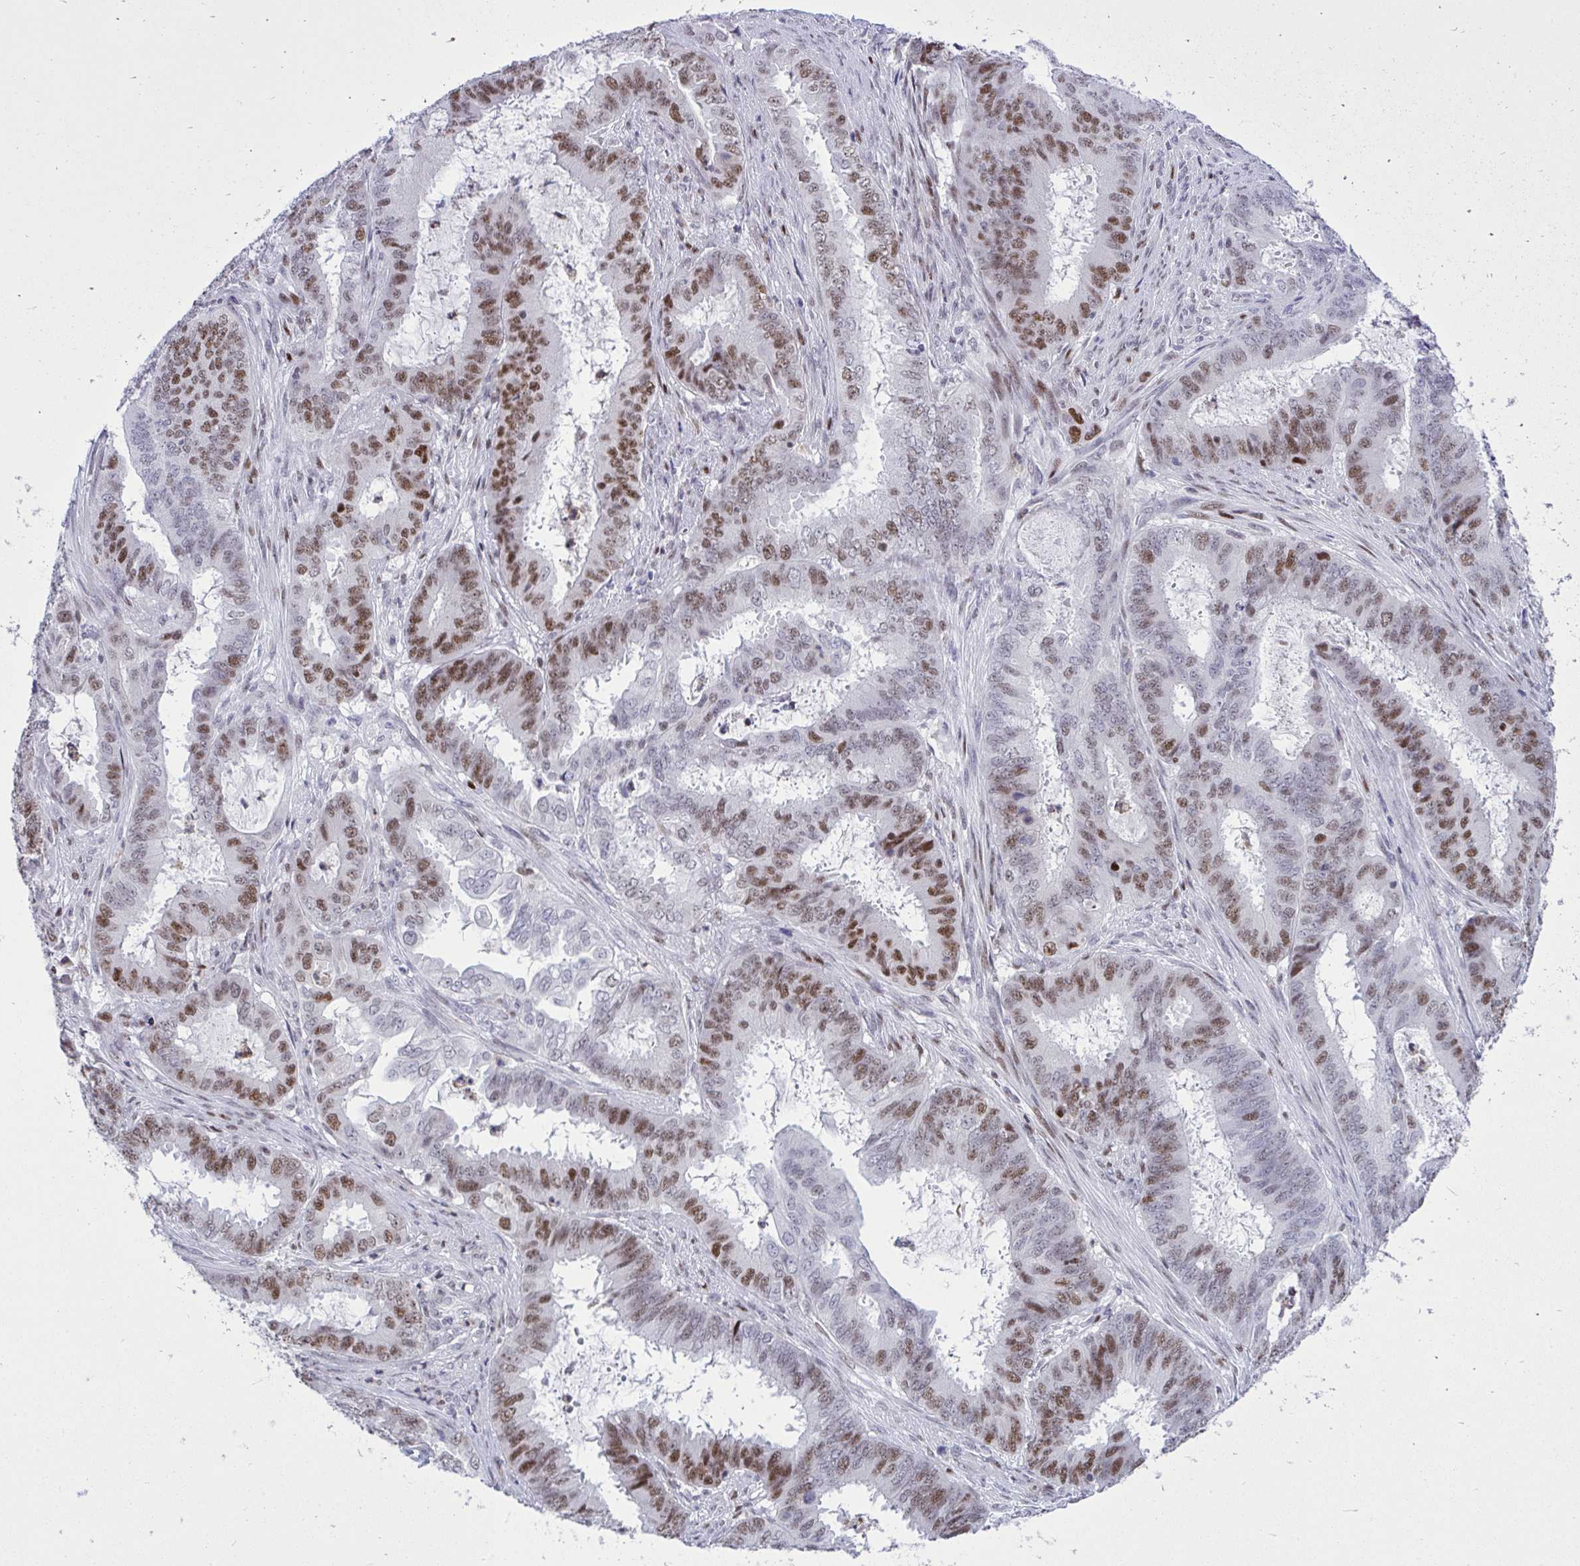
{"staining": {"intensity": "moderate", "quantity": "25%-75%", "location": "nuclear"}, "tissue": "endometrial cancer", "cell_type": "Tumor cells", "image_type": "cancer", "snomed": [{"axis": "morphology", "description": "Adenocarcinoma, NOS"}, {"axis": "topography", "description": "Endometrium"}], "caption": "Immunohistochemistry micrograph of neoplastic tissue: endometrial adenocarcinoma stained using immunohistochemistry (IHC) exhibits medium levels of moderate protein expression localized specifically in the nuclear of tumor cells, appearing as a nuclear brown color.", "gene": "C1QL2", "patient": {"sex": "female", "age": 51}}